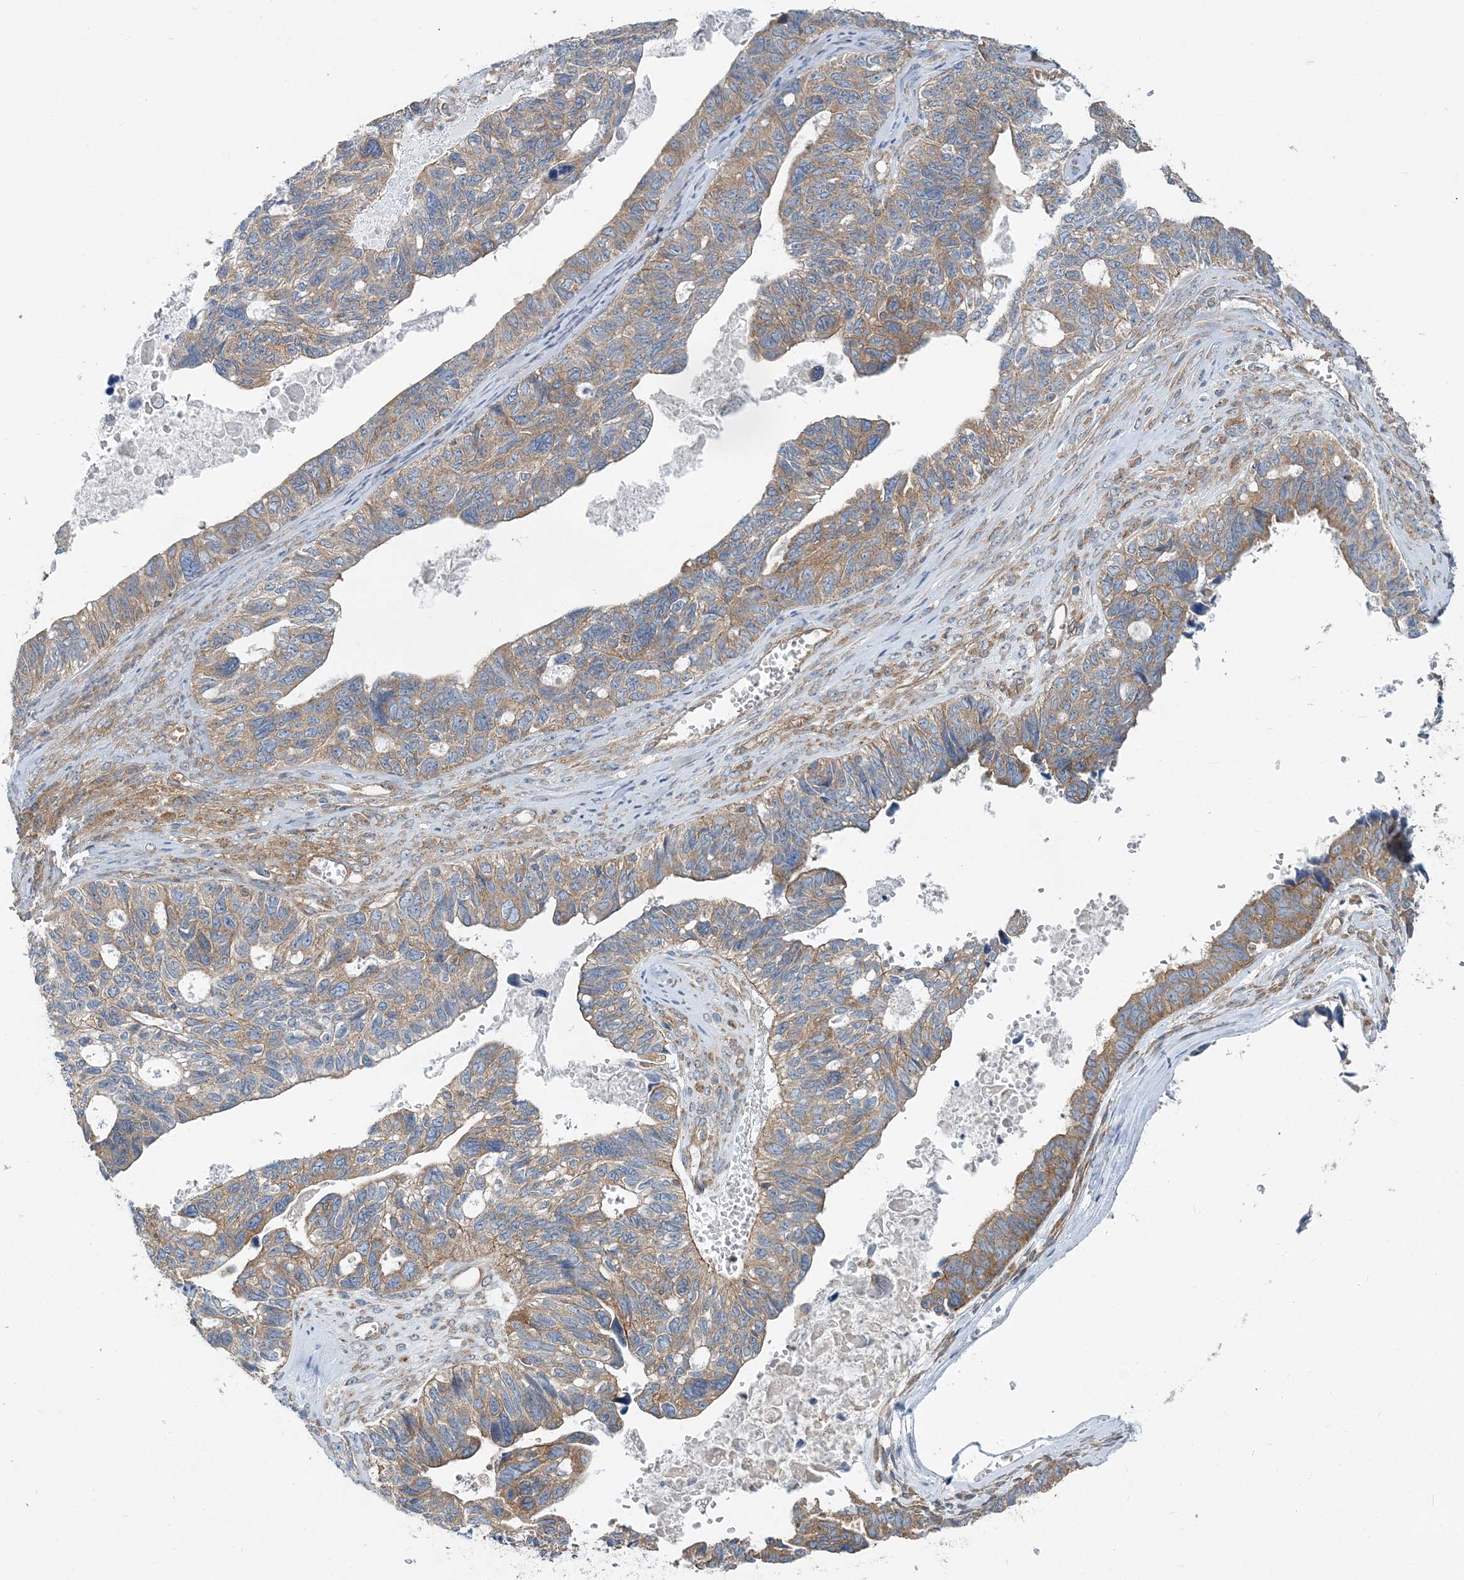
{"staining": {"intensity": "moderate", "quantity": "25%-75%", "location": "cytoplasmic/membranous"}, "tissue": "ovarian cancer", "cell_type": "Tumor cells", "image_type": "cancer", "snomed": [{"axis": "morphology", "description": "Cystadenocarcinoma, serous, NOS"}, {"axis": "topography", "description": "Ovary"}], "caption": "Immunohistochemical staining of human ovarian serous cystadenocarcinoma displays medium levels of moderate cytoplasmic/membranous staining in approximately 25%-75% of tumor cells.", "gene": "MOB4", "patient": {"sex": "female", "age": 79}}